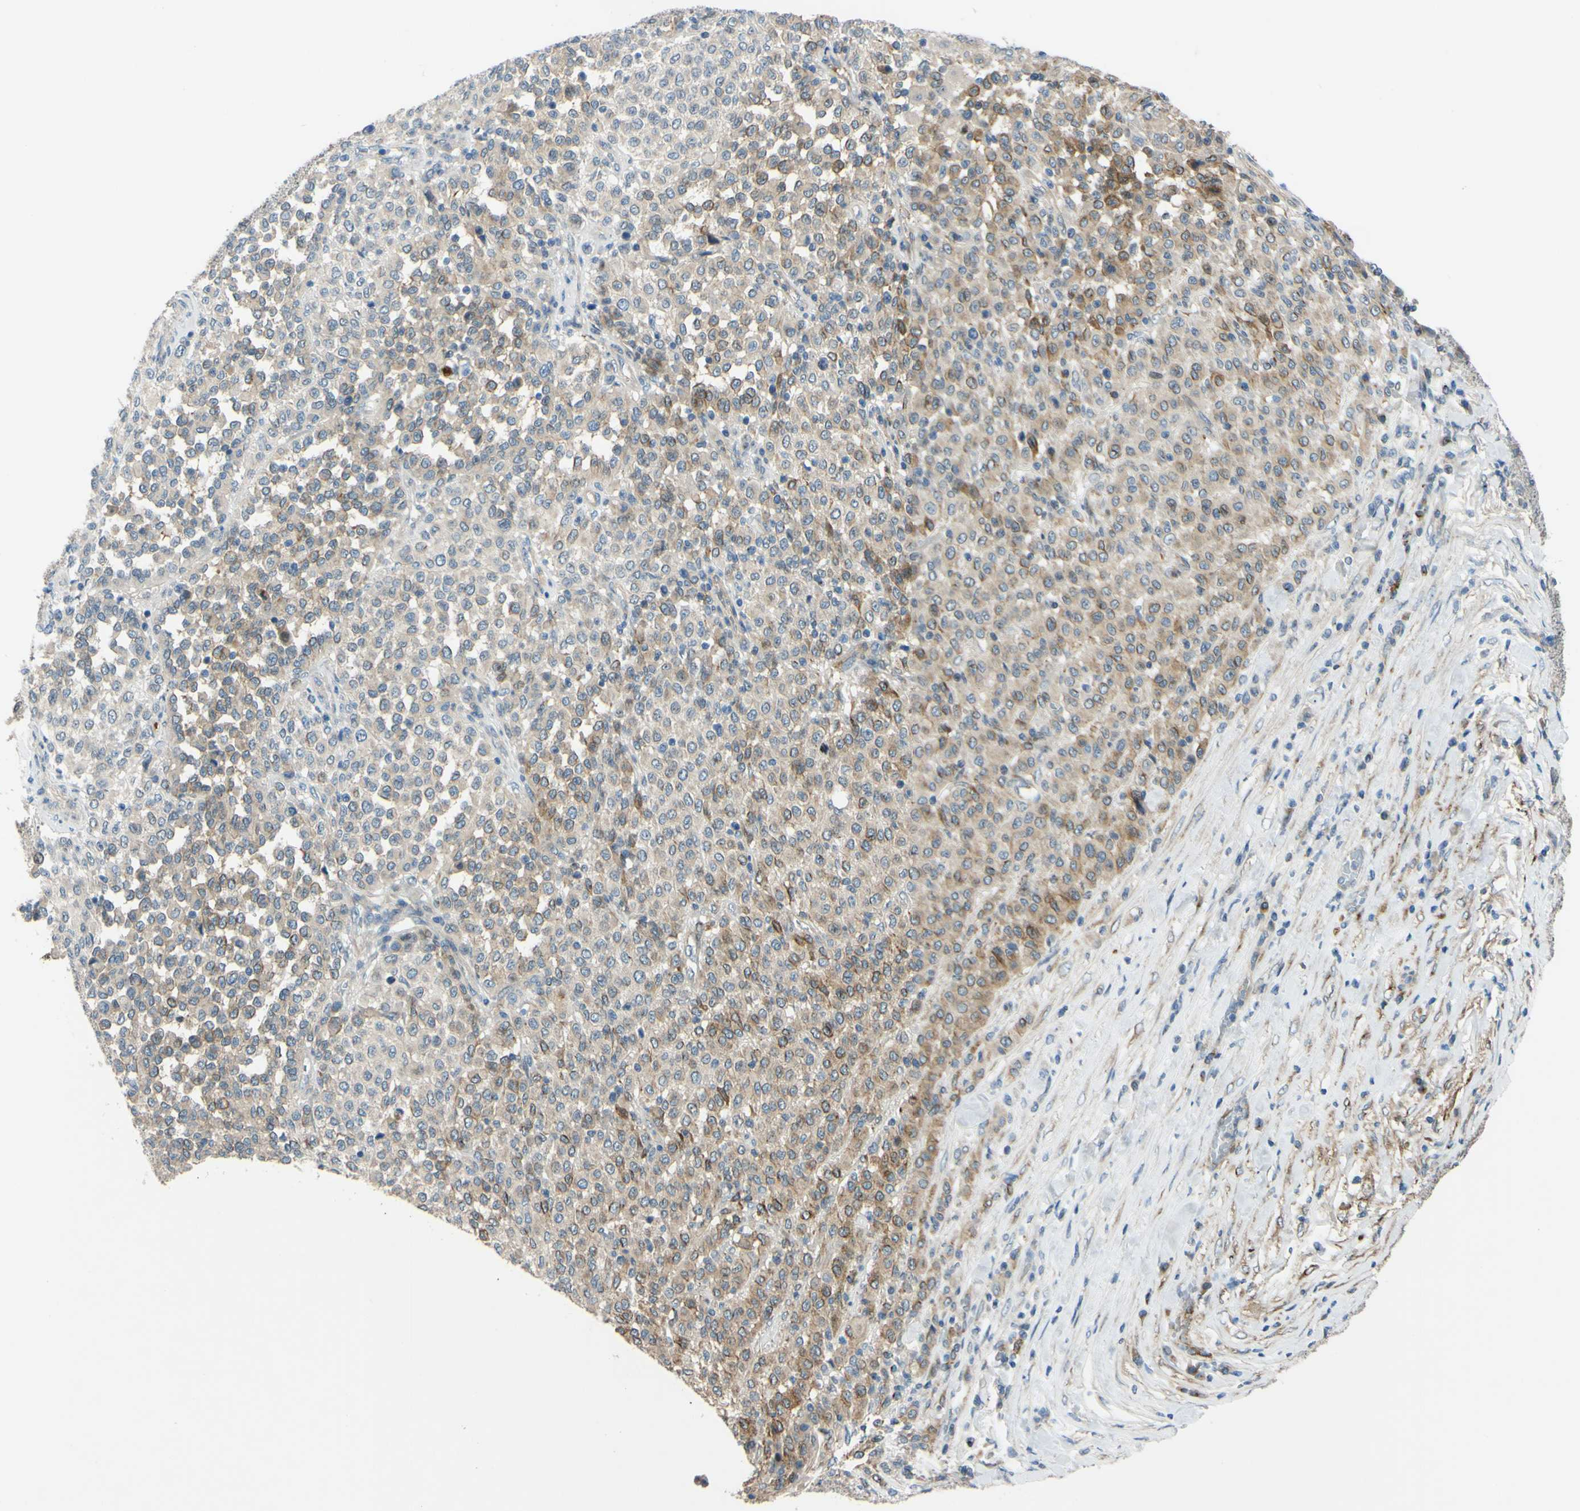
{"staining": {"intensity": "weak", "quantity": ">75%", "location": "cytoplasmic/membranous"}, "tissue": "melanoma", "cell_type": "Tumor cells", "image_type": "cancer", "snomed": [{"axis": "morphology", "description": "Malignant melanoma, Metastatic site"}, {"axis": "topography", "description": "Pancreas"}], "caption": "A photomicrograph of melanoma stained for a protein exhibits weak cytoplasmic/membranous brown staining in tumor cells.", "gene": "ARHGAP1", "patient": {"sex": "female", "age": 30}}